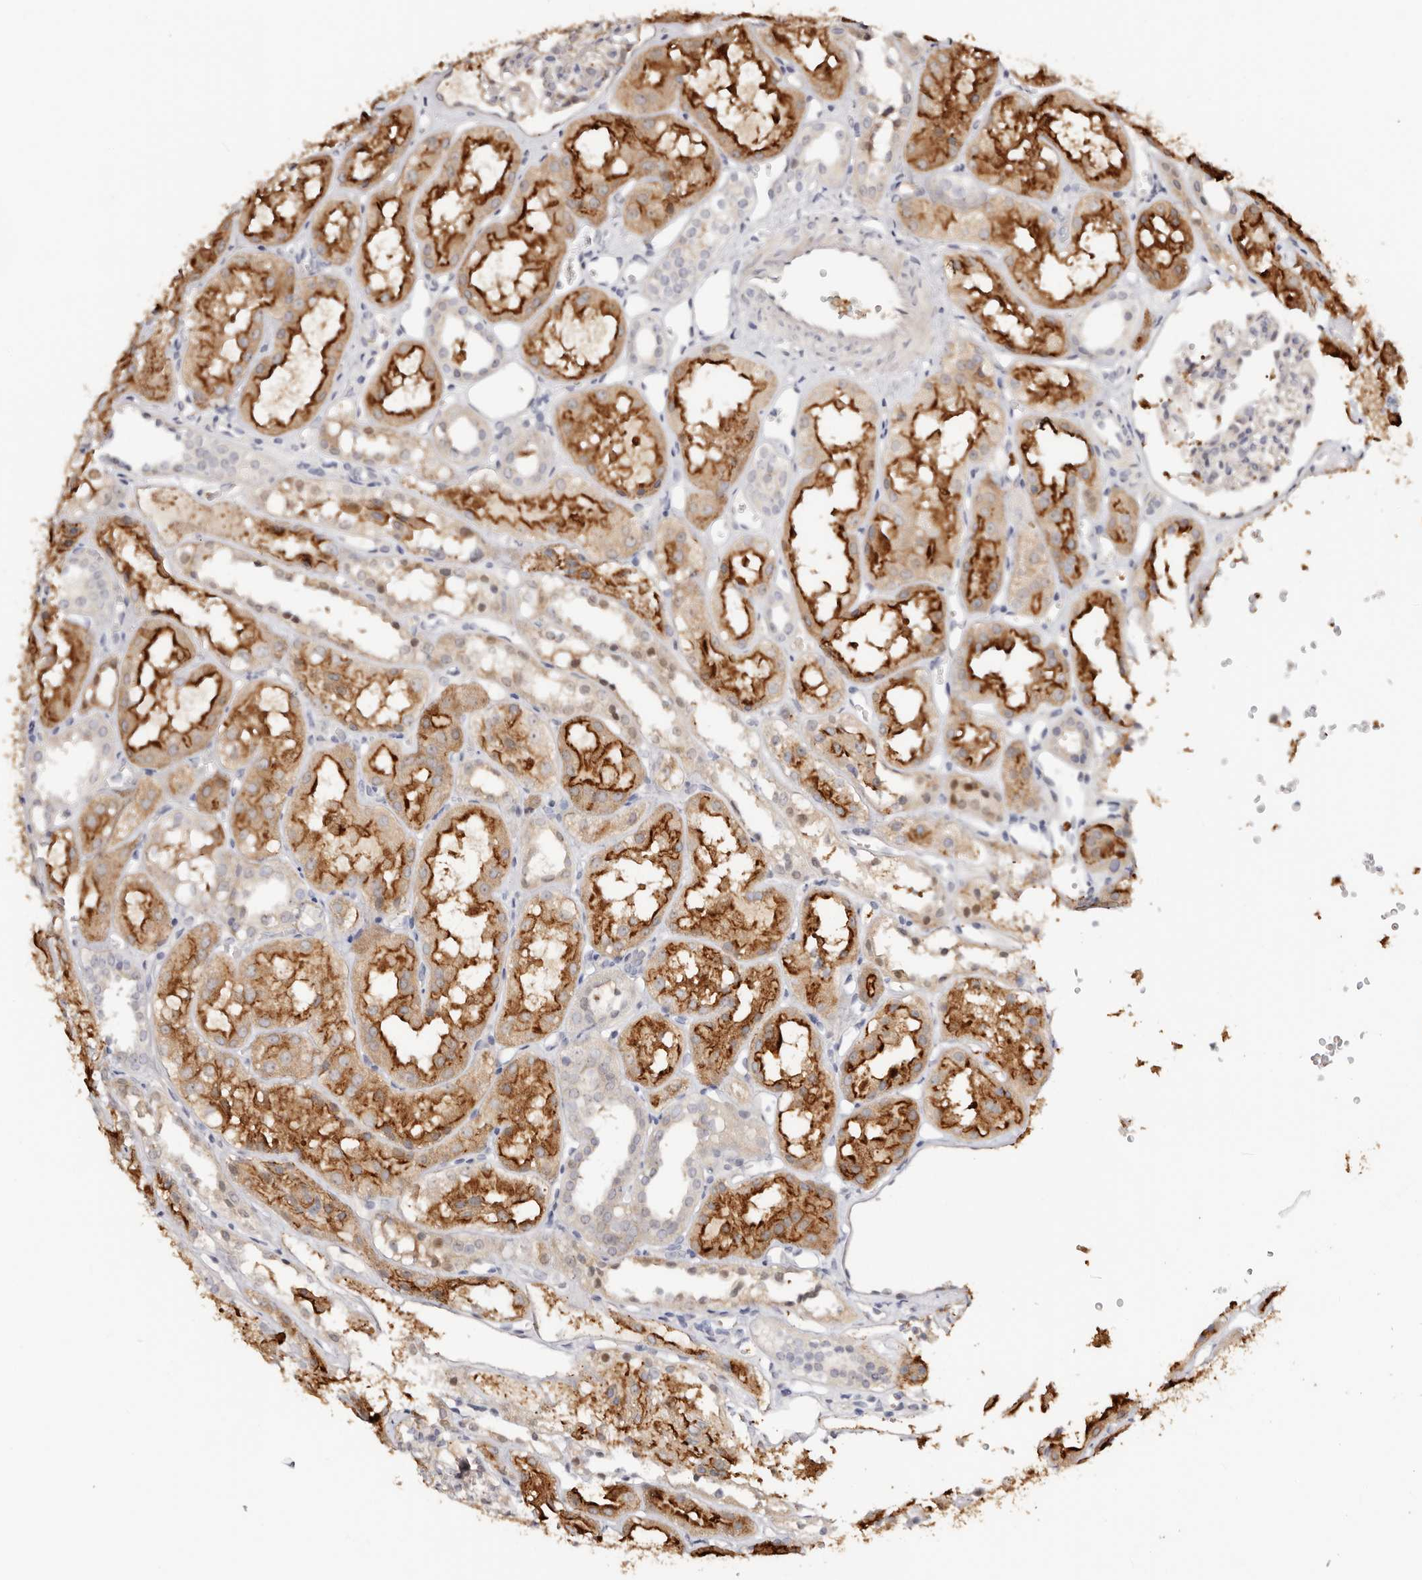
{"staining": {"intensity": "moderate", "quantity": "<25%", "location": "cytoplasmic/membranous"}, "tissue": "kidney", "cell_type": "Cells in glomeruli", "image_type": "normal", "snomed": [{"axis": "morphology", "description": "Normal tissue, NOS"}, {"axis": "topography", "description": "Kidney"}], "caption": "Immunohistochemical staining of normal kidney shows moderate cytoplasmic/membranous protein positivity in about <25% of cells in glomeruli. (Stains: DAB (3,3'-diaminobenzidine) in brown, nuclei in blue, Microscopy: brightfield microscopy at high magnification).", "gene": "ODF2L", "patient": {"sex": "male", "age": 16}}